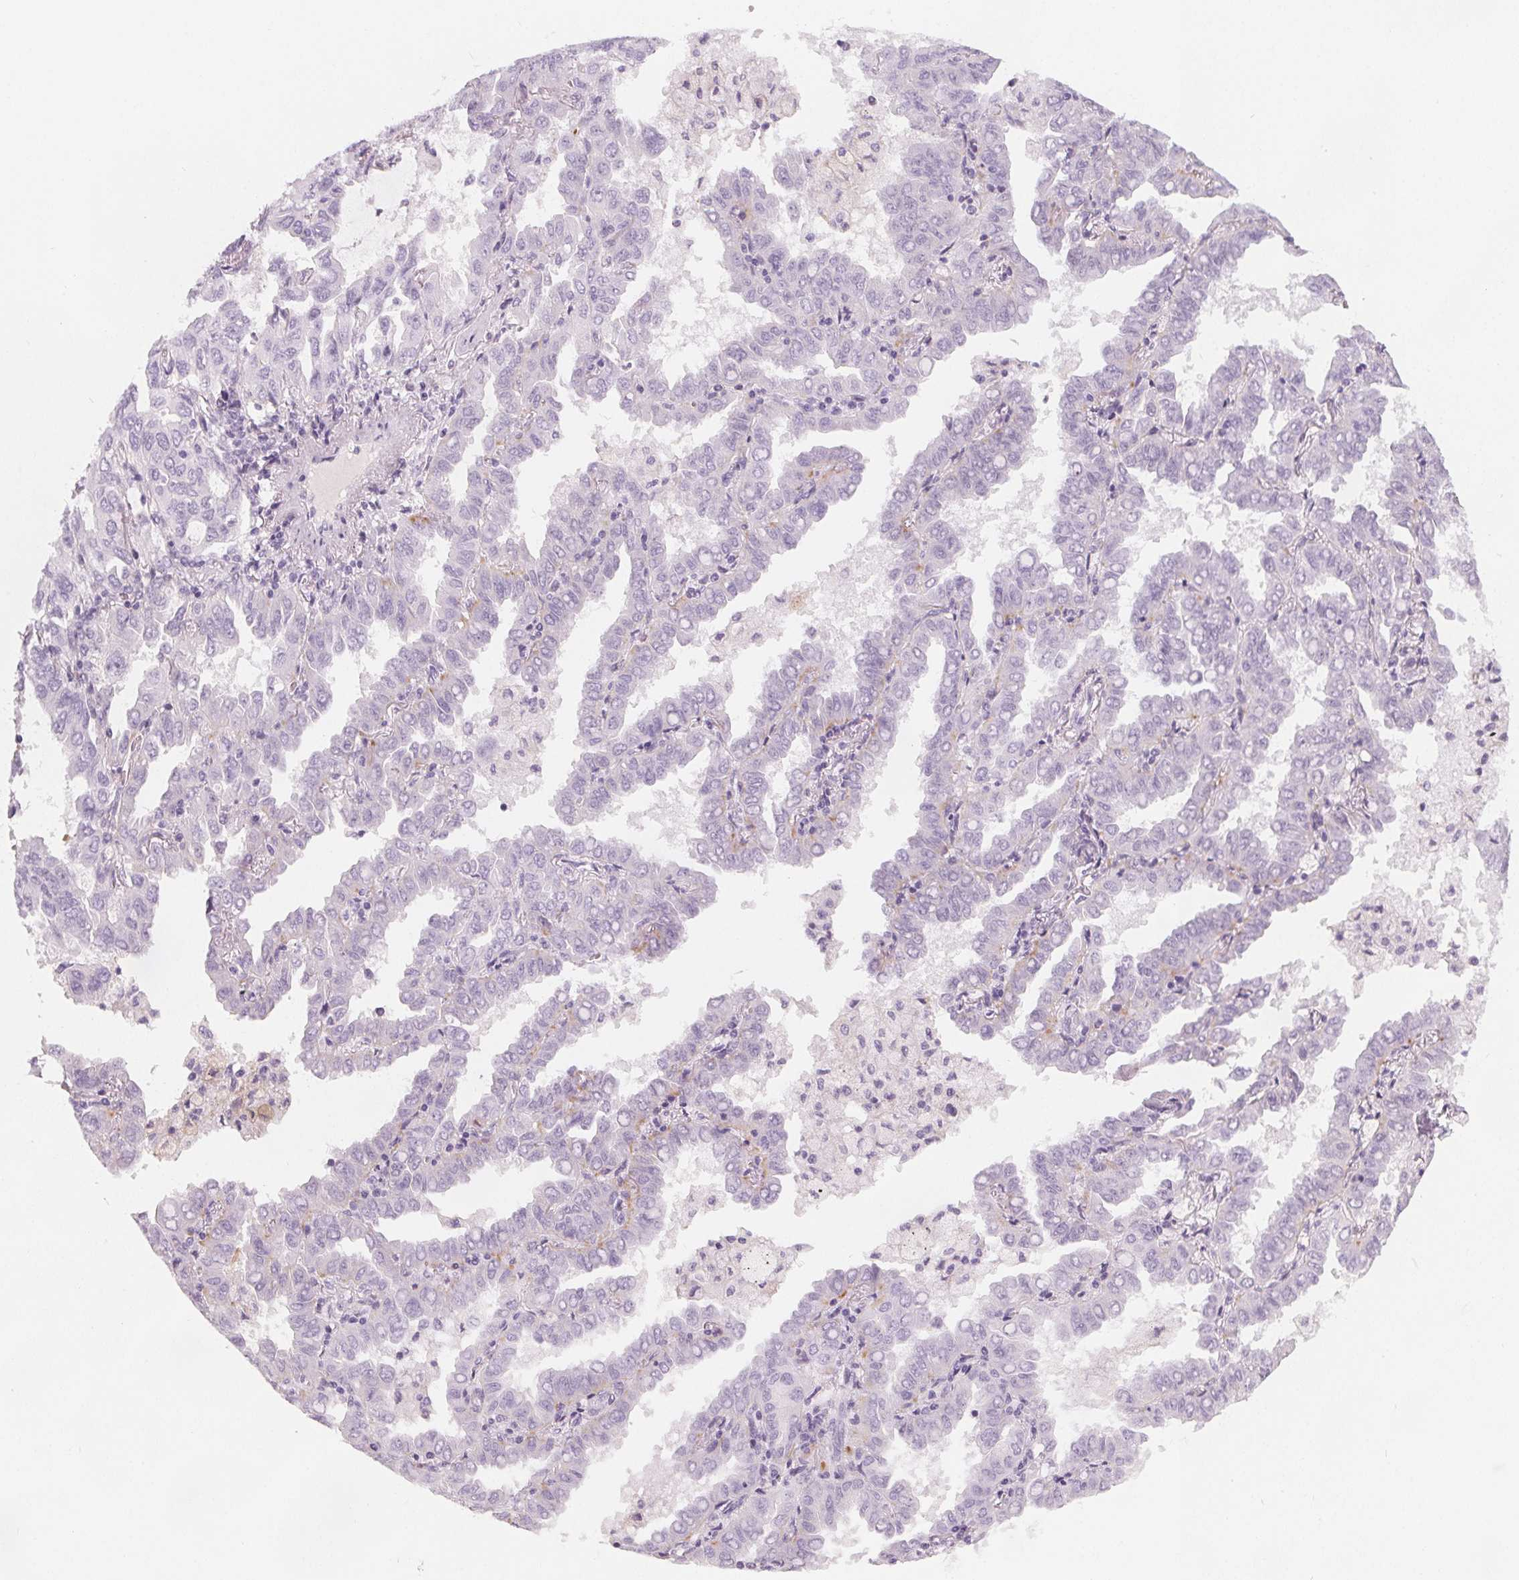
{"staining": {"intensity": "negative", "quantity": "none", "location": "none"}, "tissue": "lung cancer", "cell_type": "Tumor cells", "image_type": "cancer", "snomed": [{"axis": "morphology", "description": "Adenocarcinoma, NOS"}, {"axis": "topography", "description": "Lung"}], "caption": "There is no significant staining in tumor cells of lung adenocarcinoma. (Stains: DAB (3,3'-diaminobenzidine) immunohistochemistry with hematoxylin counter stain, Microscopy: brightfield microscopy at high magnification).", "gene": "SLC5A12", "patient": {"sex": "male", "age": 64}}